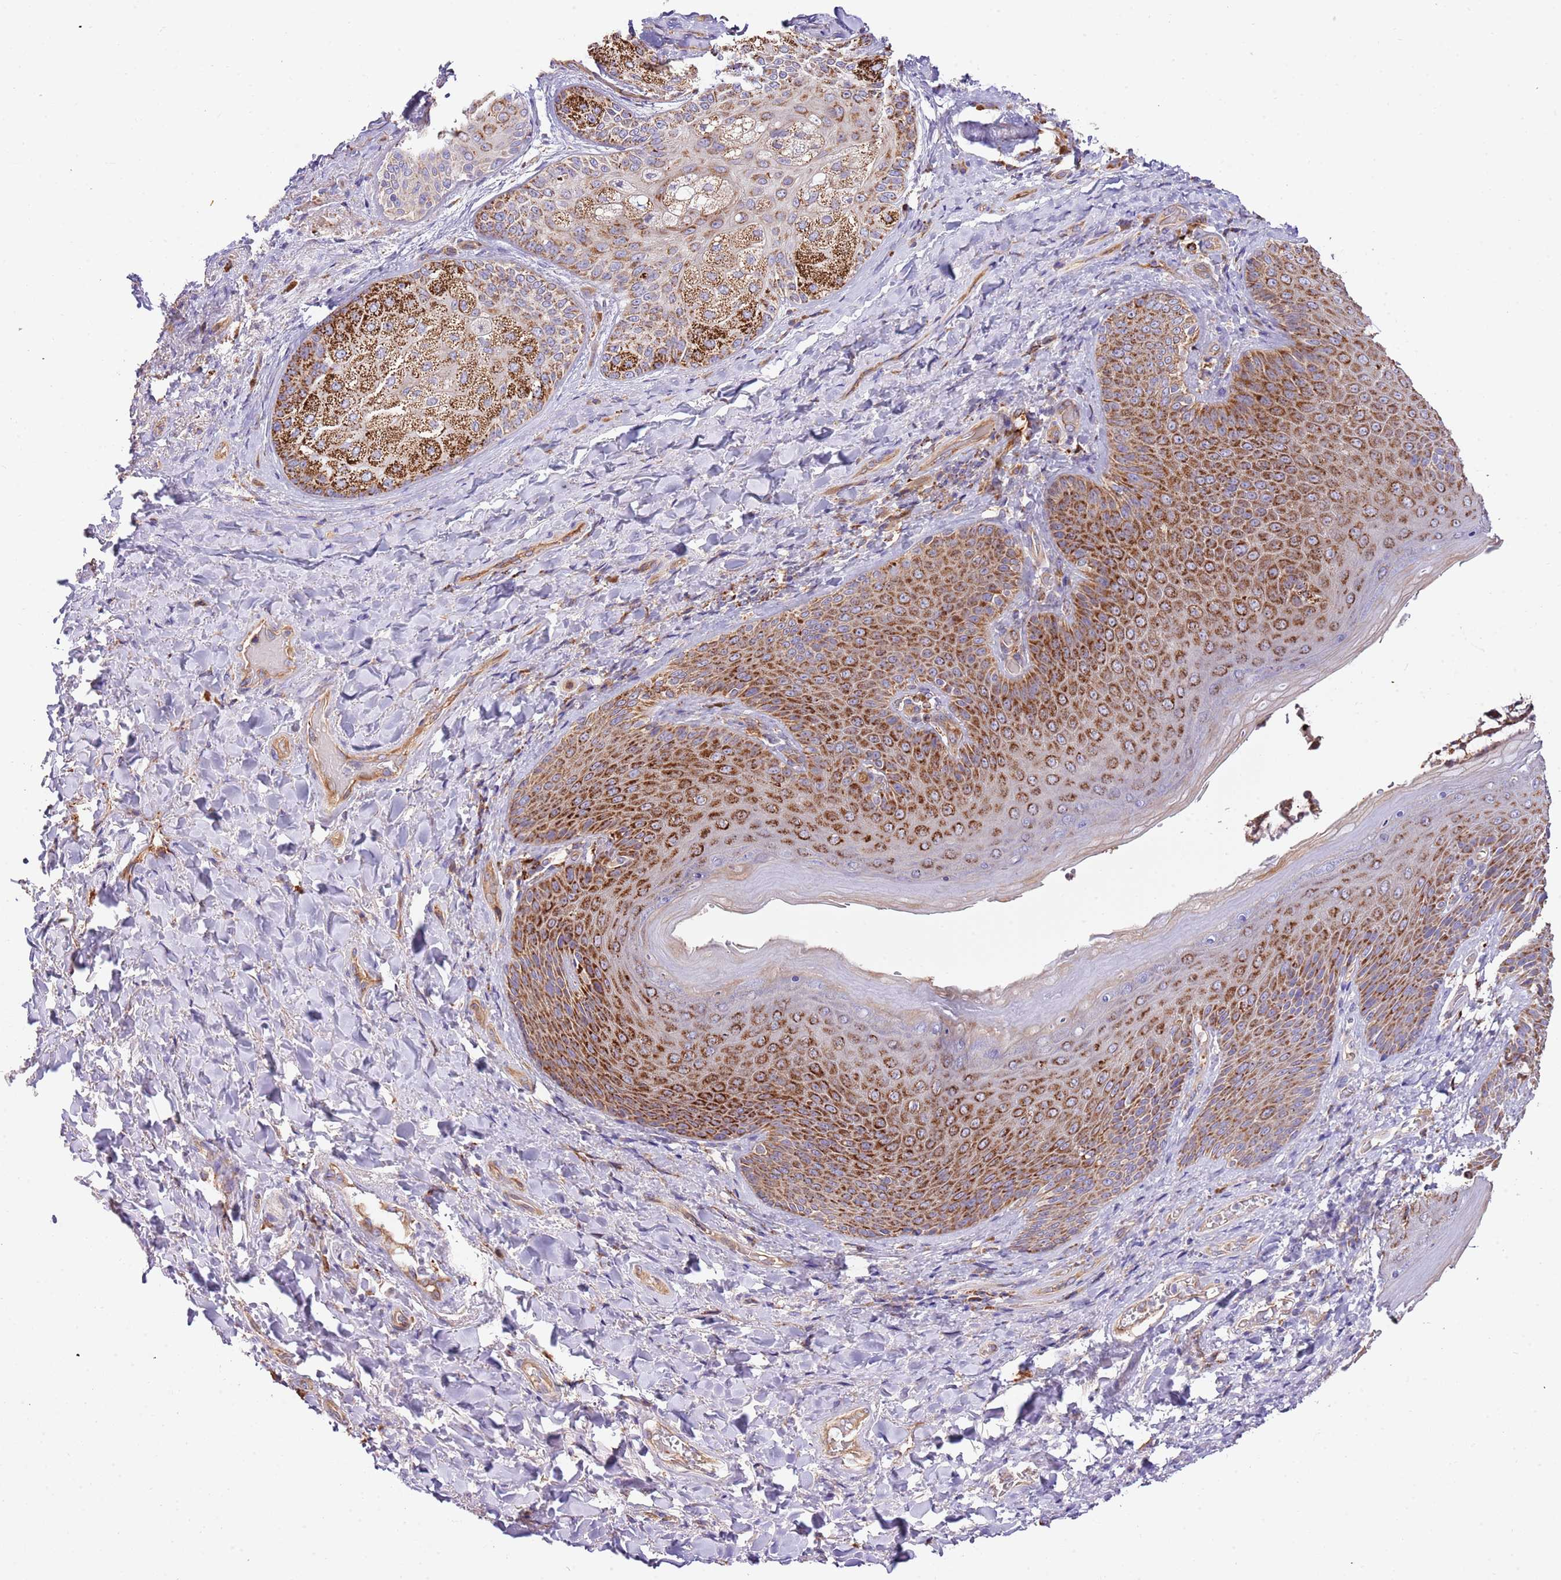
{"staining": {"intensity": "strong", "quantity": ">75%", "location": "cytoplasmic/membranous"}, "tissue": "skin", "cell_type": "Epidermal cells", "image_type": "normal", "snomed": [{"axis": "morphology", "description": "Normal tissue, NOS"}, {"axis": "topography", "description": "Anal"}], "caption": "The immunohistochemical stain shows strong cytoplasmic/membranous staining in epidermal cells of unremarkable skin.", "gene": "DOCK6", "patient": {"sex": "female", "age": 89}}